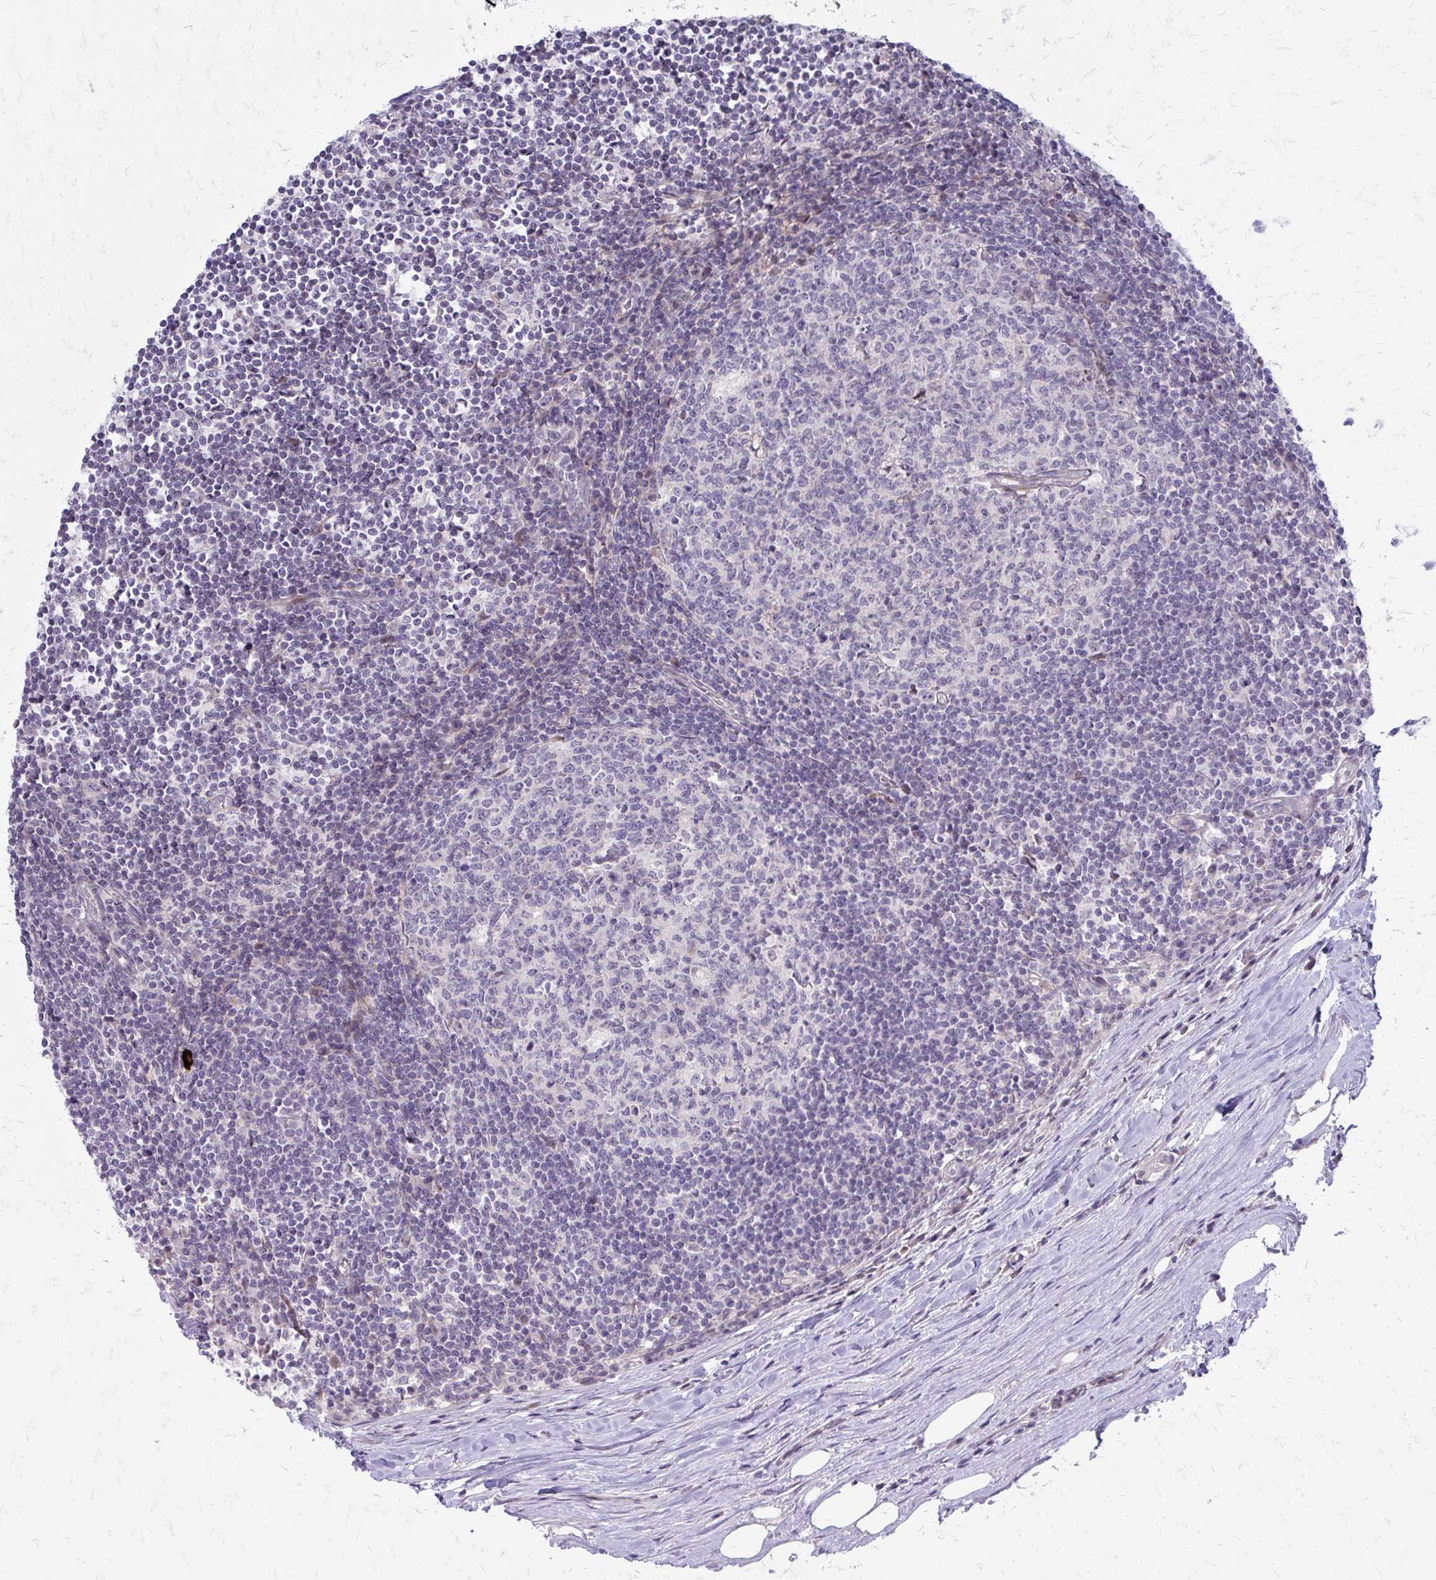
{"staining": {"intensity": "negative", "quantity": "none", "location": "none"}, "tissue": "lymph node", "cell_type": "Germinal center cells", "image_type": "normal", "snomed": [{"axis": "morphology", "description": "Normal tissue, NOS"}, {"axis": "topography", "description": "Lymph node"}], "caption": "The micrograph demonstrates no staining of germinal center cells in benign lymph node. Nuclei are stained in blue.", "gene": "PPDPFL", "patient": {"sex": "male", "age": 67}}